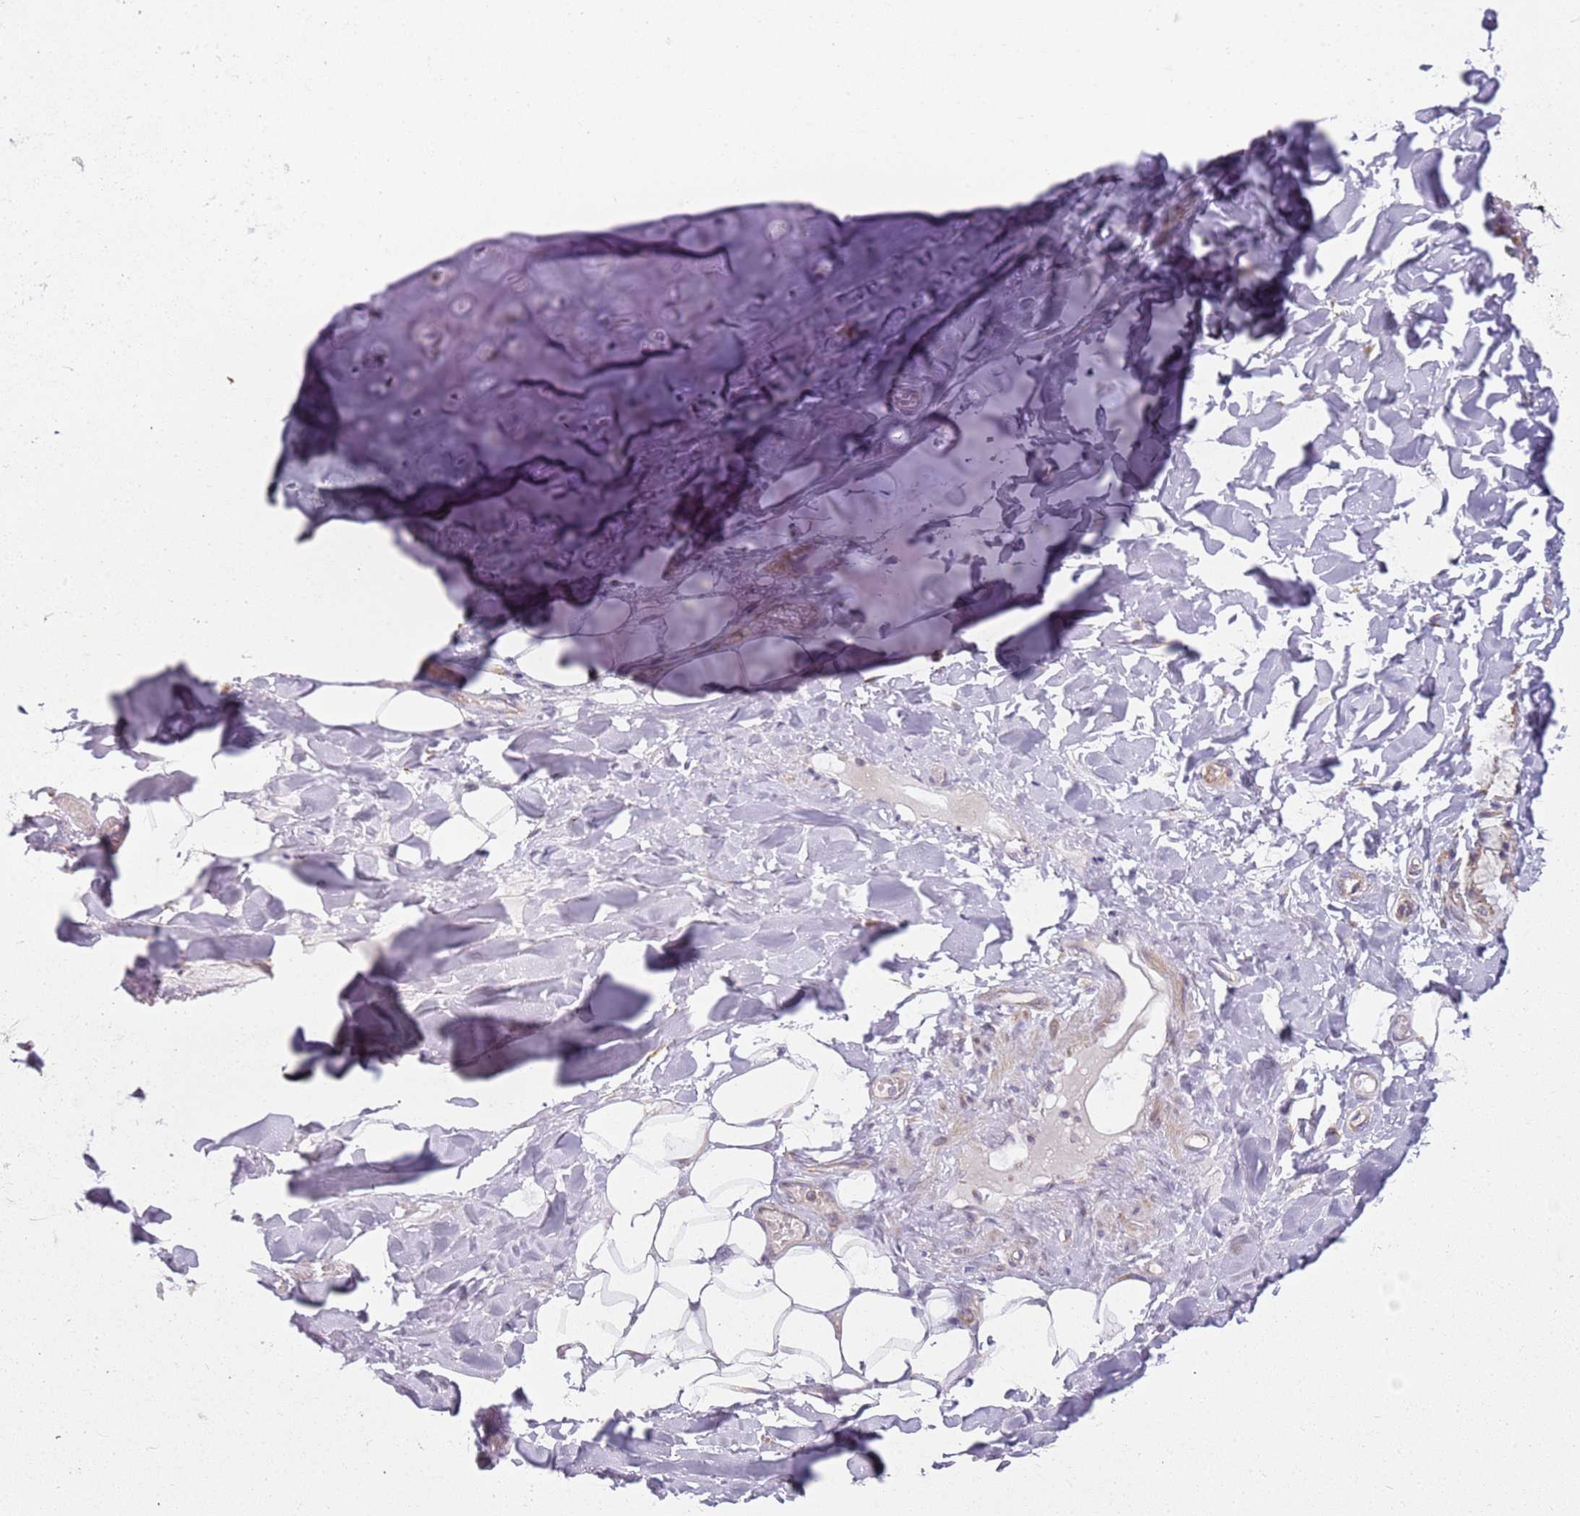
{"staining": {"intensity": "negative", "quantity": "none", "location": "none"}, "tissue": "adipose tissue", "cell_type": "Adipocytes", "image_type": "normal", "snomed": [{"axis": "morphology", "description": "Normal tissue, NOS"}, {"axis": "topography", "description": "Lymph node"}, {"axis": "topography", "description": "Cartilage tissue"}, {"axis": "topography", "description": "Bronchus"}], "caption": "This is an IHC histopathology image of benign human adipose tissue. There is no positivity in adipocytes.", "gene": "TMEM200C", "patient": {"sex": "male", "age": 63}}